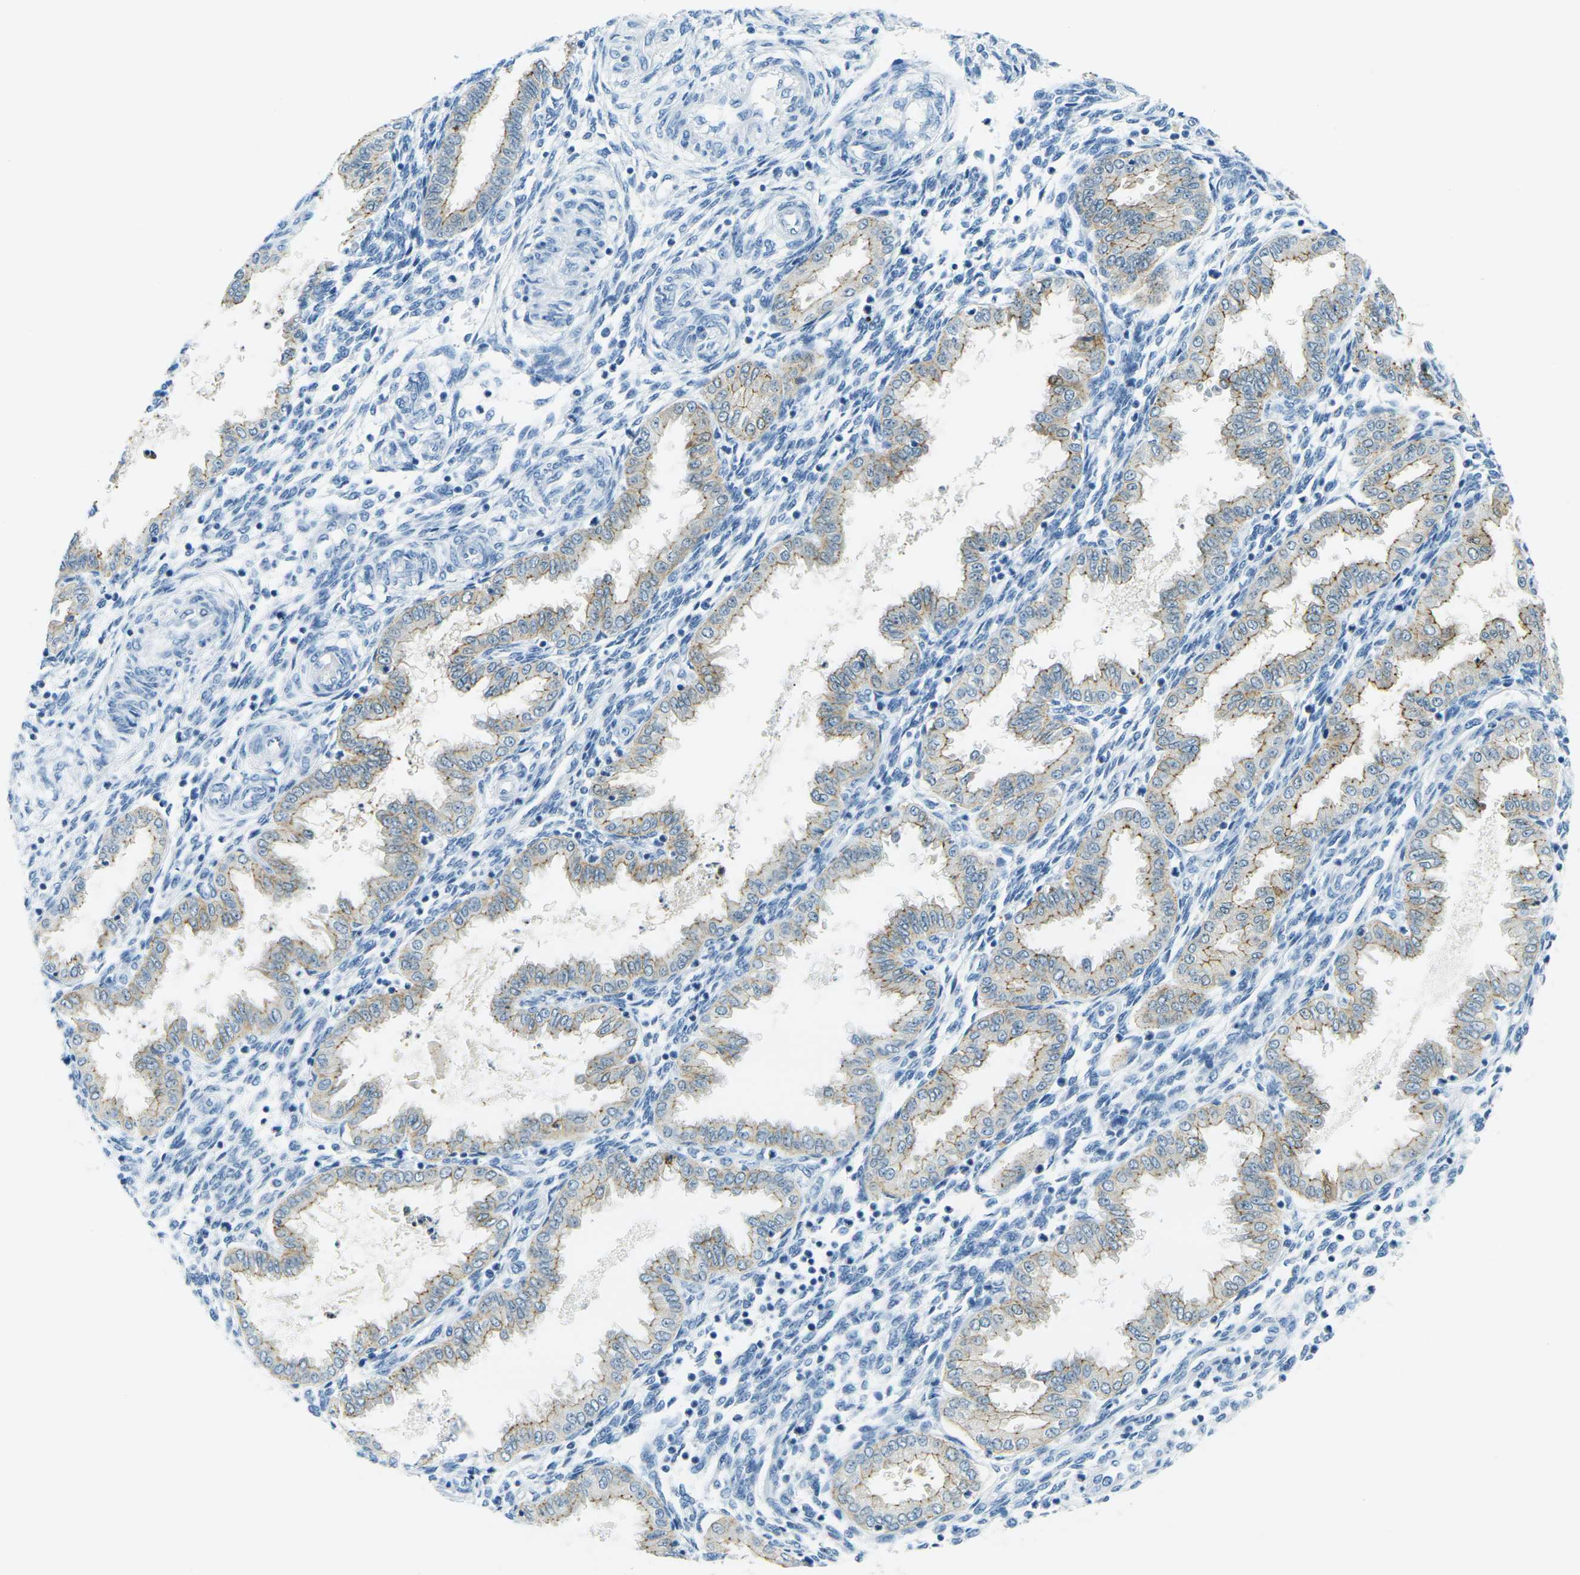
{"staining": {"intensity": "negative", "quantity": "none", "location": "none"}, "tissue": "endometrium", "cell_type": "Cells in endometrial stroma", "image_type": "normal", "snomed": [{"axis": "morphology", "description": "Normal tissue, NOS"}, {"axis": "topography", "description": "Endometrium"}], "caption": "DAB (3,3'-diaminobenzidine) immunohistochemical staining of normal endometrium reveals no significant staining in cells in endometrial stroma.", "gene": "OCLN", "patient": {"sex": "female", "age": 33}}